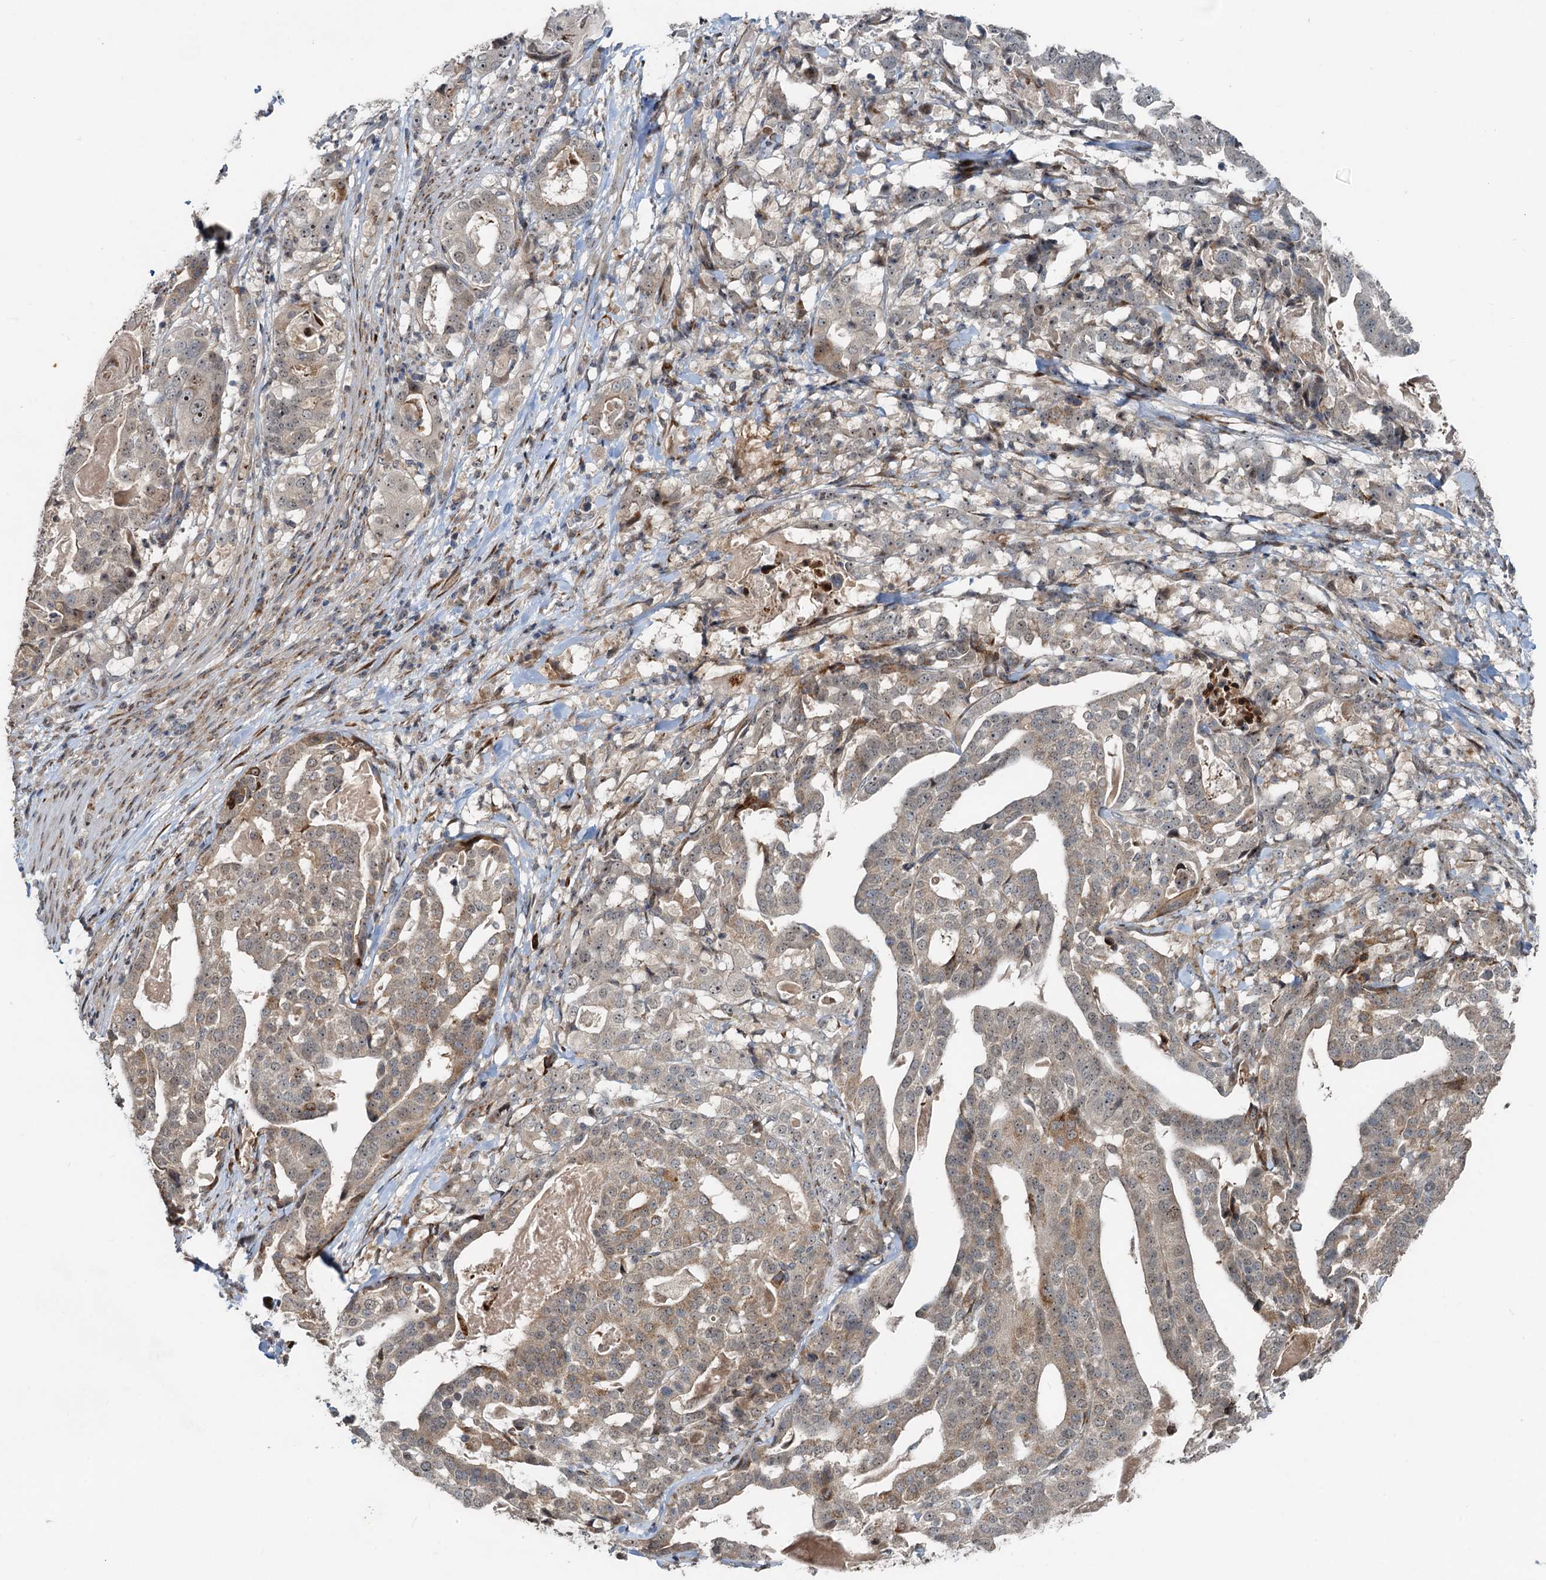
{"staining": {"intensity": "weak", "quantity": ">75%", "location": "cytoplasmic/membranous"}, "tissue": "stomach cancer", "cell_type": "Tumor cells", "image_type": "cancer", "snomed": [{"axis": "morphology", "description": "Adenocarcinoma, NOS"}, {"axis": "topography", "description": "Stomach"}], "caption": "Stomach adenocarcinoma was stained to show a protein in brown. There is low levels of weak cytoplasmic/membranous expression in approximately >75% of tumor cells.", "gene": "CEP68", "patient": {"sex": "male", "age": 48}}